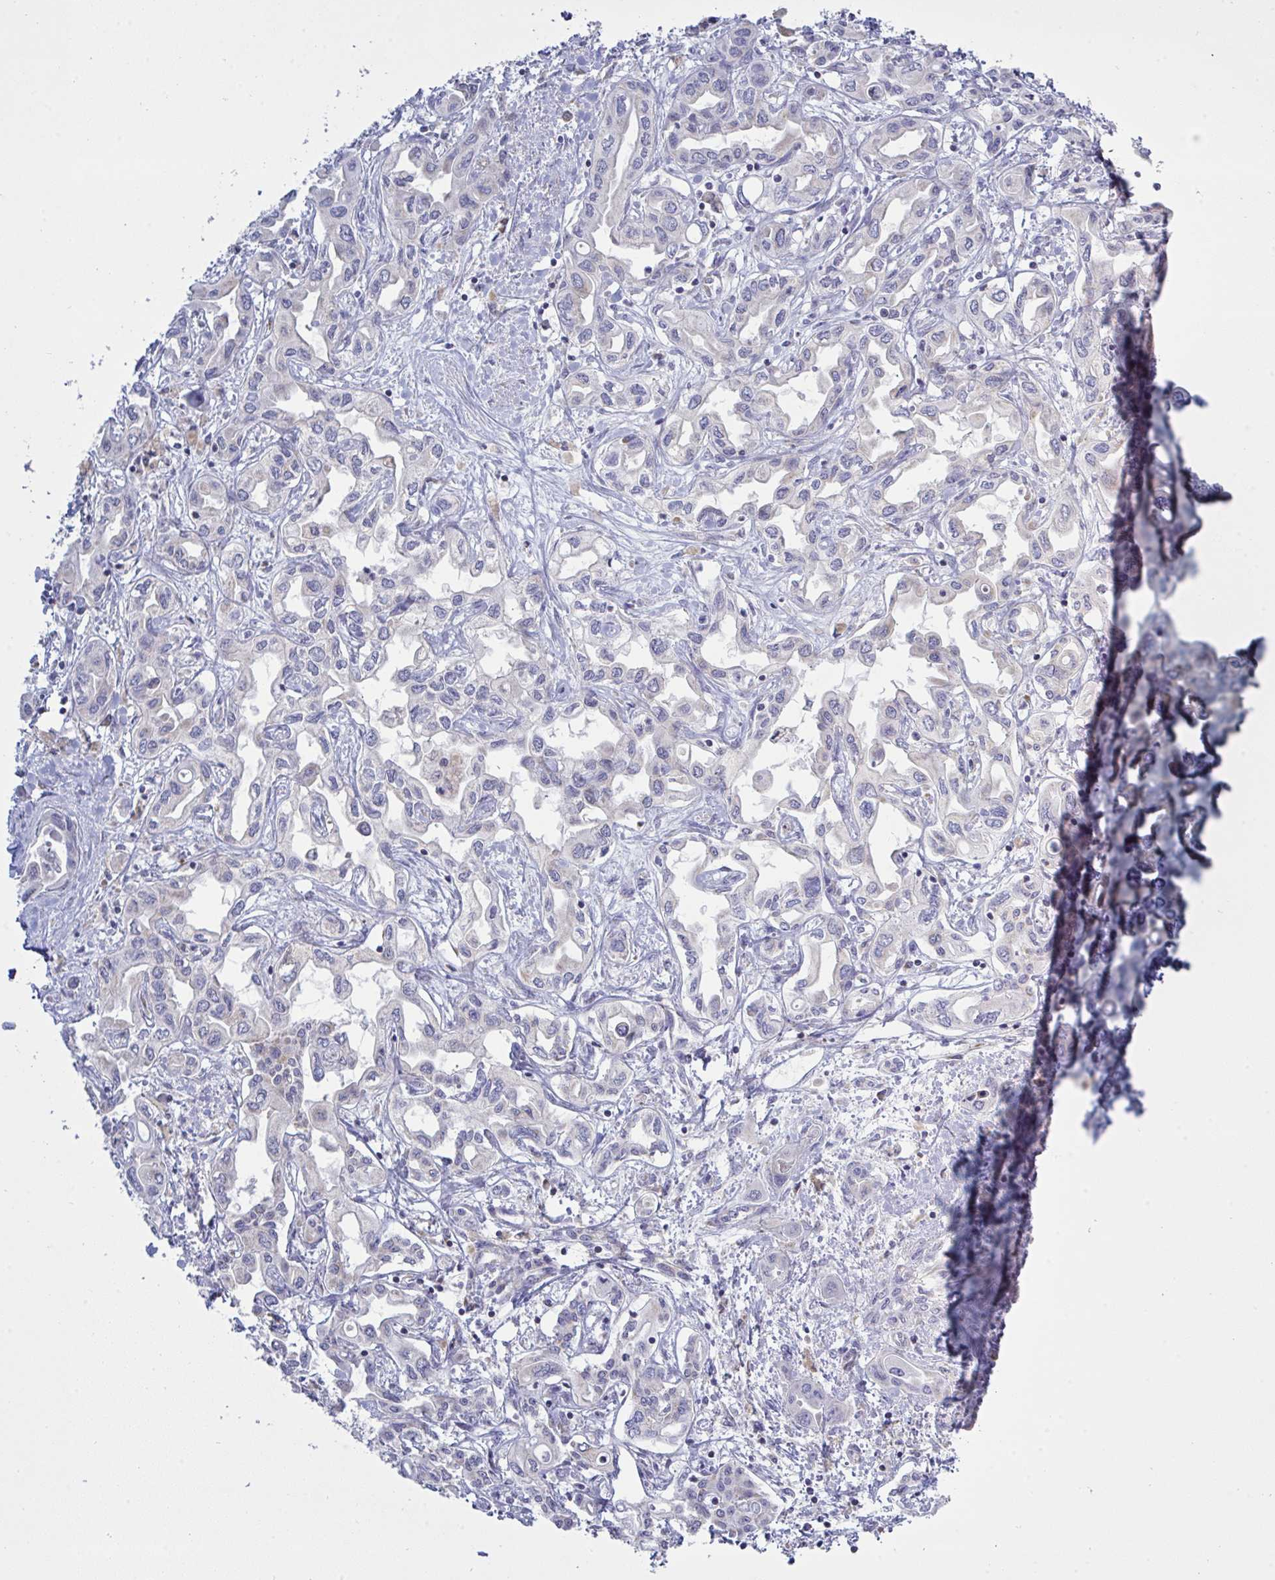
{"staining": {"intensity": "negative", "quantity": "none", "location": "none"}, "tissue": "liver cancer", "cell_type": "Tumor cells", "image_type": "cancer", "snomed": [{"axis": "morphology", "description": "Cholangiocarcinoma"}, {"axis": "topography", "description": "Liver"}], "caption": "Immunohistochemistry of human liver cancer (cholangiocarcinoma) displays no staining in tumor cells.", "gene": "NDUFA7", "patient": {"sex": "female", "age": 64}}